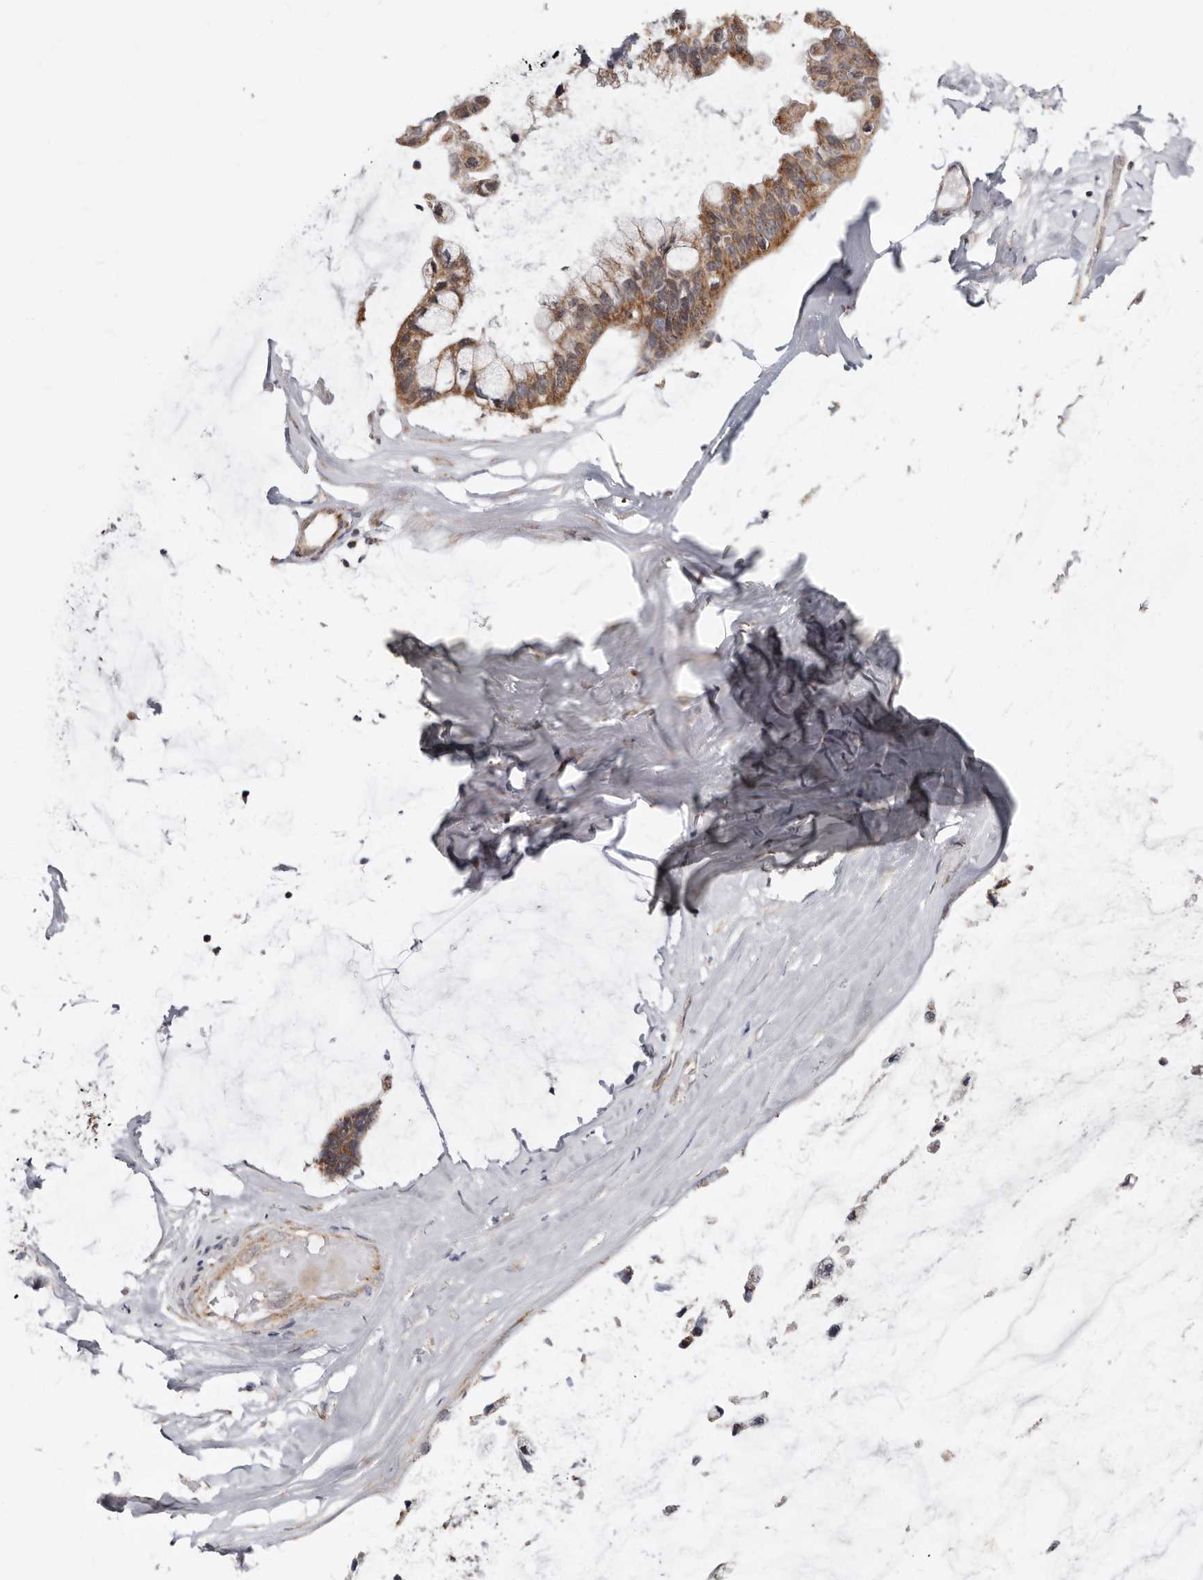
{"staining": {"intensity": "moderate", "quantity": ">75%", "location": "cytoplasmic/membranous"}, "tissue": "ovarian cancer", "cell_type": "Tumor cells", "image_type": "cancer", "snomed": [{"axis": "morphology", "description": "Cystadenocarcinoma, mucinous, NOS"}, {"axis": "topography", "description": "Ovary"}], "caption": "About >75% of tumor cells in ovarian cancer (mucinous cystadenocarcinoma) reveal moderate cytoplasmic/membranous protein expression as visualized by brown immunohistochemical staining.", "gene": "MRPL18", "patient": {"sex": "female", "age": 39}}